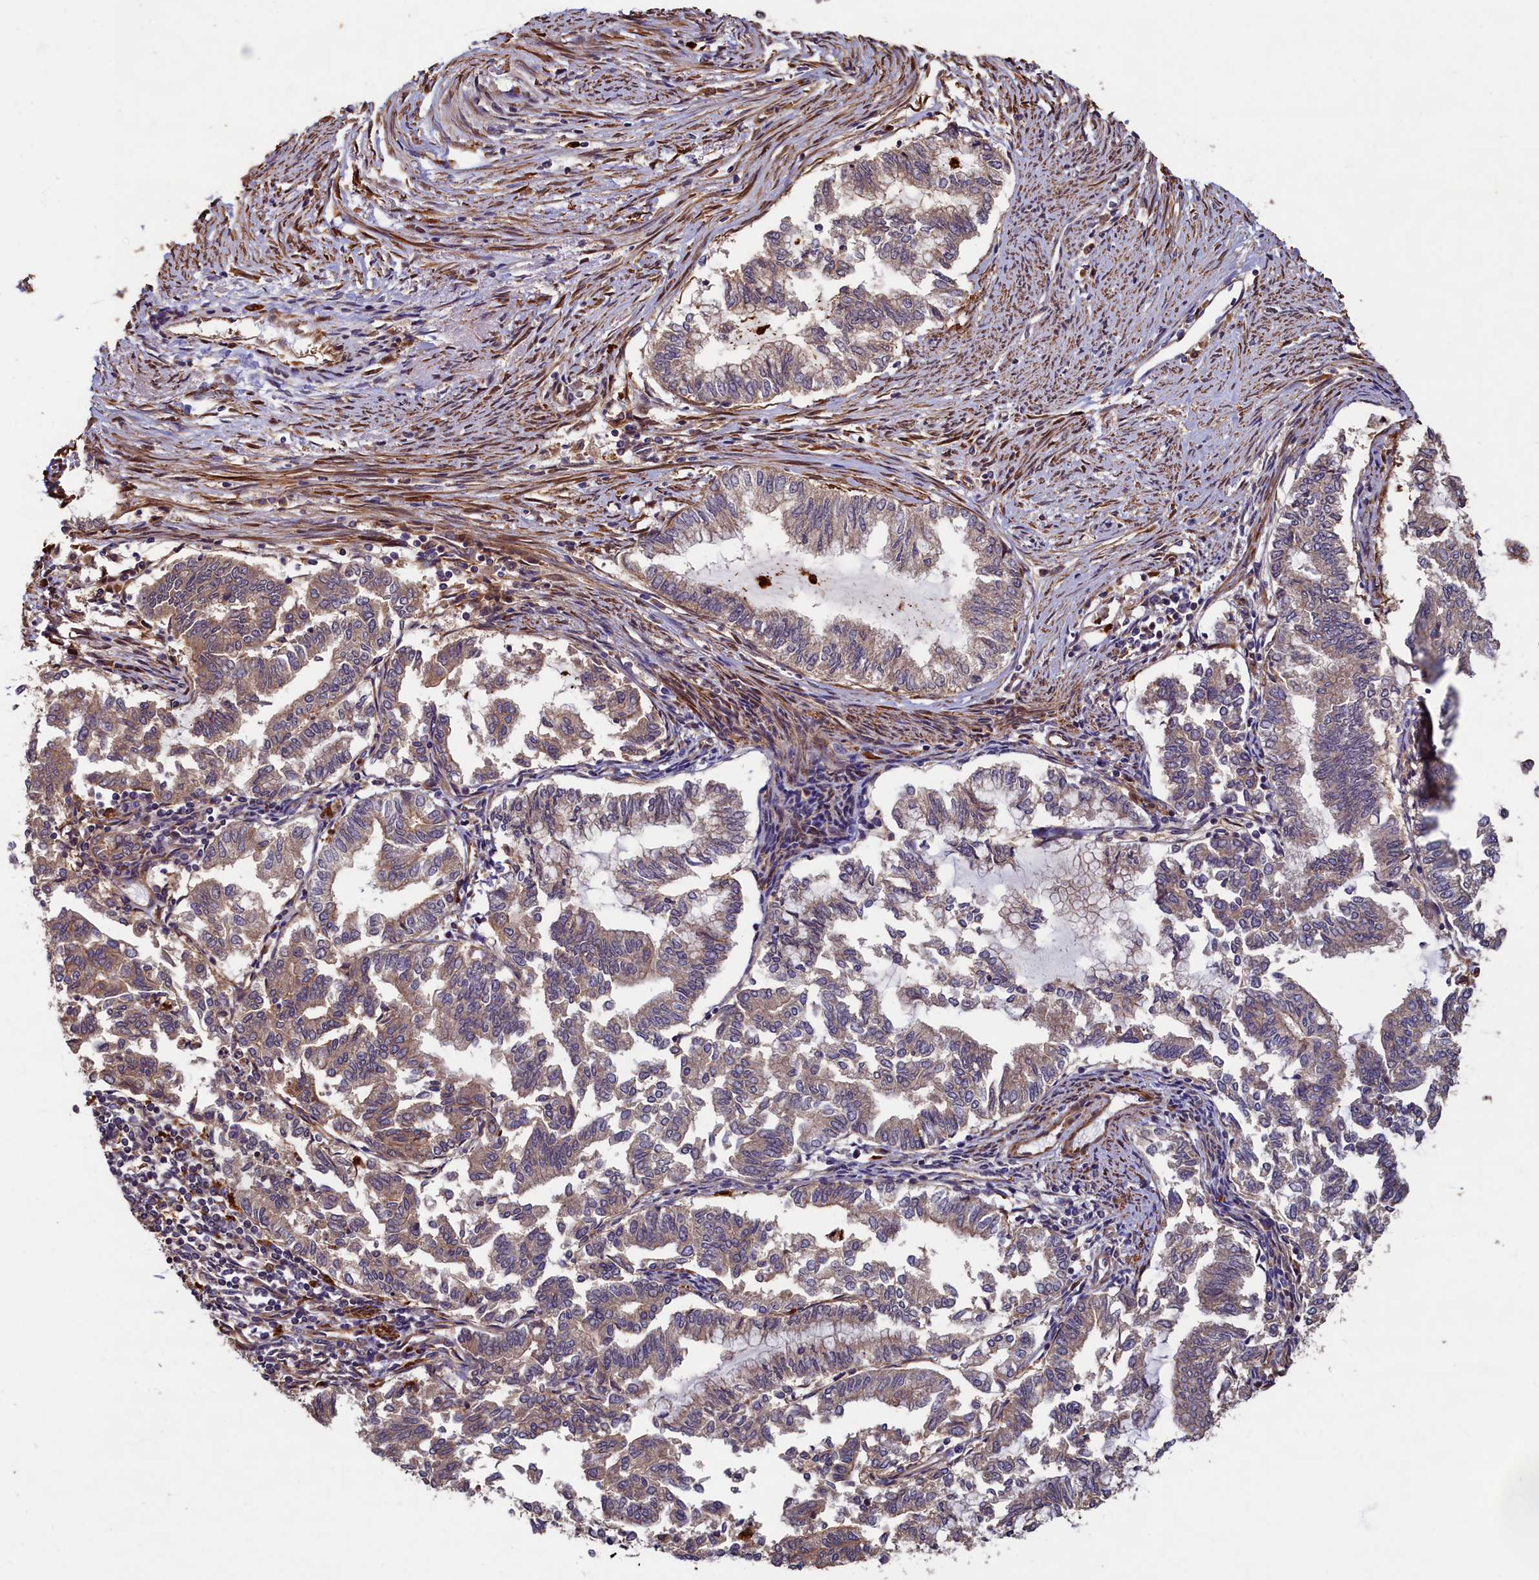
{"staining": {"intensity": "weak", "quantity": "25%-75%", "location": "cytoplasmic/membranous"}, "tissue": "endometrial cancer", "cell_type": "Tumor cells", "image_type": "cancer", "snomed": [{"axis": "morphology", "description": "Adenocarcinoma, NOS"}, {"axis": "topography", "description": "Endometrium"}], "caption": "This is a photomicrograph of immunohistochemistry (IHC) staining of endometrial cancer (adenocarcinoma), which shows weak staining in the cytoplasmic/membranous of tumor cells.", "gene": "CCDC102B", "patient": {"sex": "female", "age": 79}}